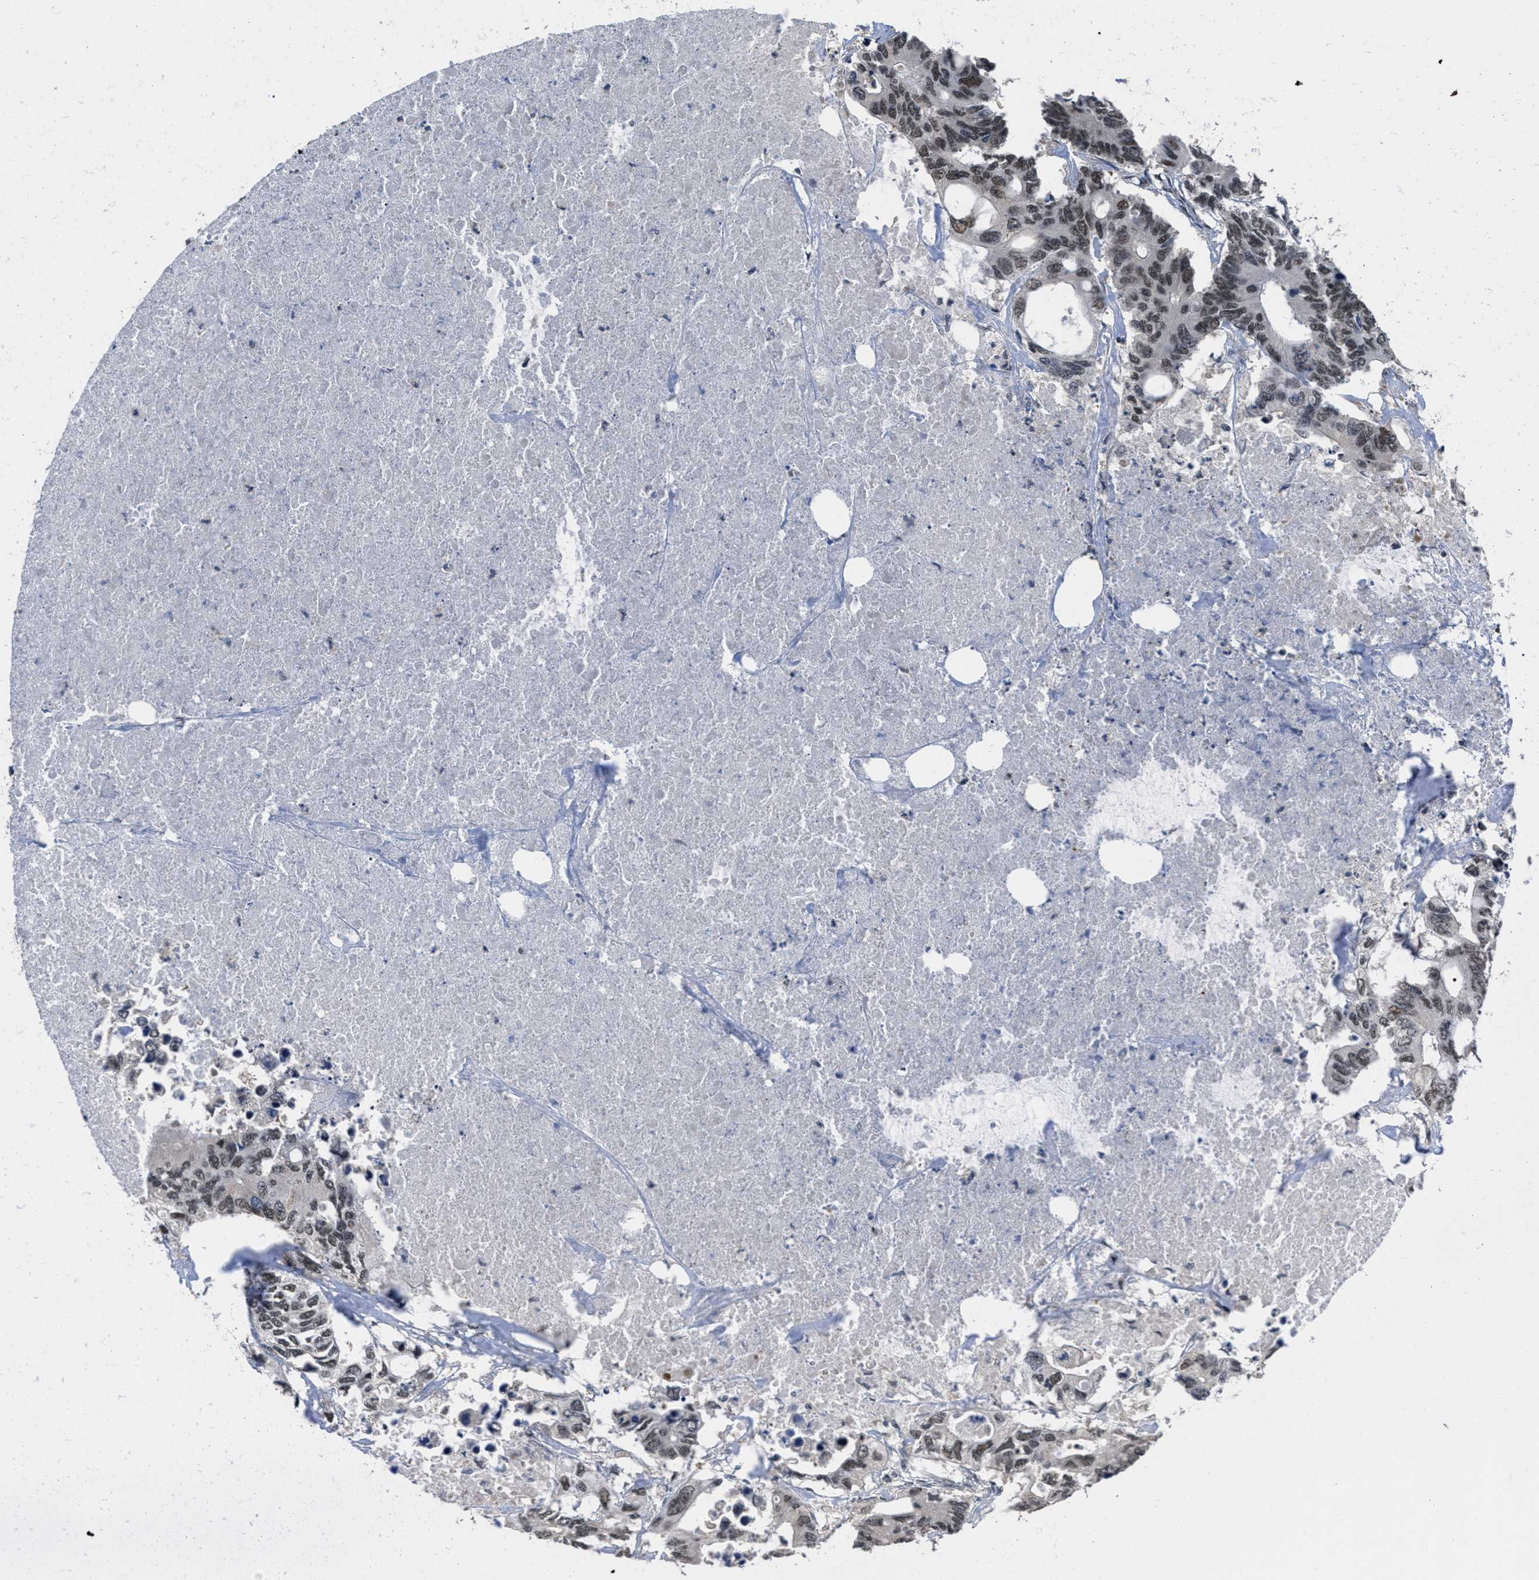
{"staining": {"intensity": "moderate", "quantity": ">75%", "location": "nuclear"}, "tissue": "colorectal cancer", "cell_type": "Tumor cells", "image_type": "cancer", "snomed": [{"axis": "morphology", "description": "Adenocarcinoma, NOS"}, {"axis": "topography", "description": "Colon"}], "caption": "Immunohistochemistry image of neoplastic tissue: human colorectal cancer stained using IHC demonstrates medium levels of moderate protein expression localized specifically in the nuclear of tumor cells, appearing as a nuclear brown color.", "gene": "CUL4B", "patient": {"sex": "male", "age": 71}}